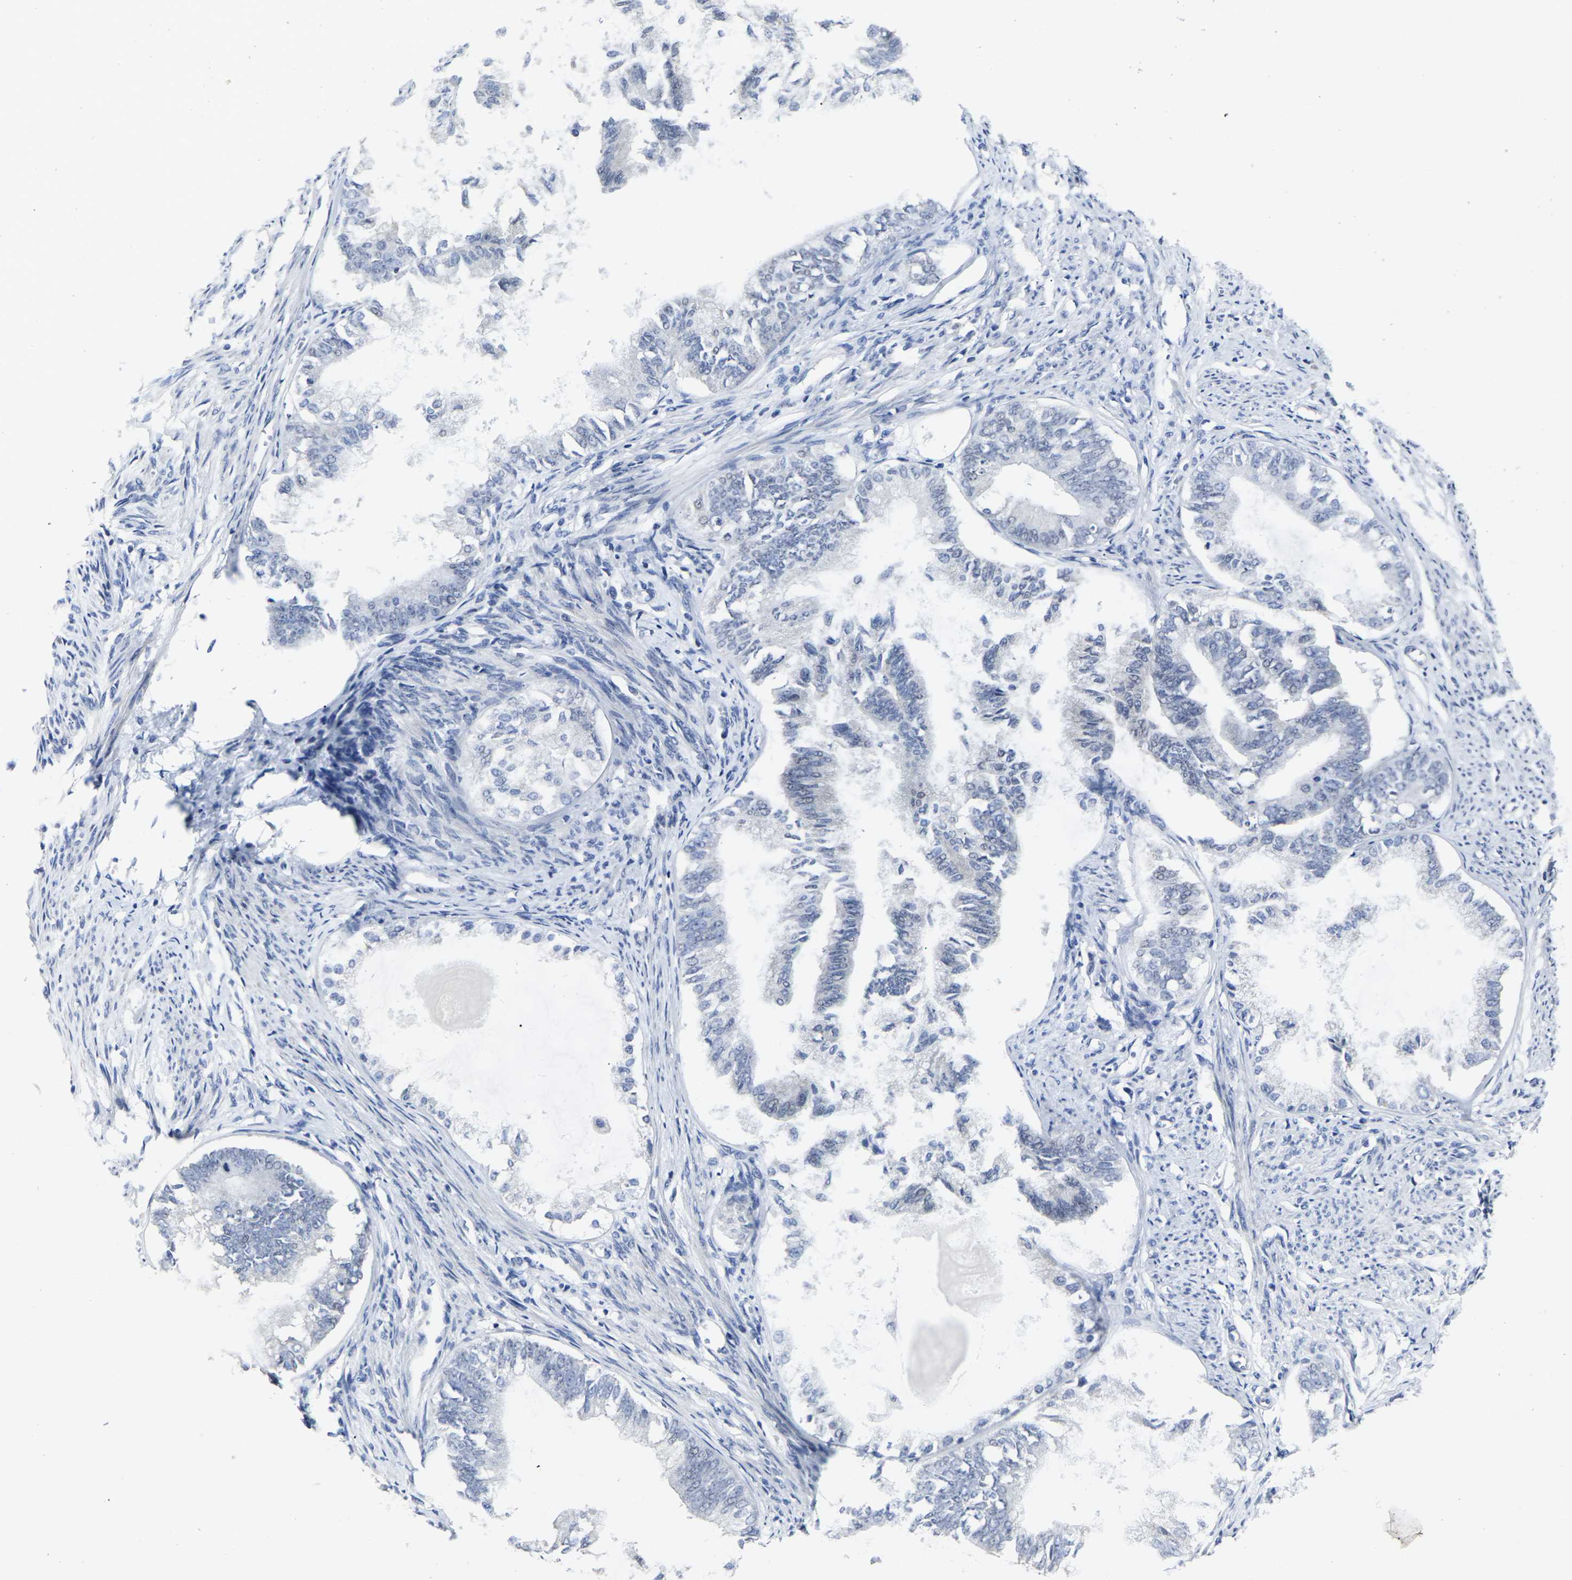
{"staining": {"intensity": "negative", "quantity": "none", "location": "none"}, "tissue": "endometrial cancer", "cell_type": "Tumor cells", "image_type": "cancer", "snomed": [{"axis": "morphology", "description": "Adenocarcinoma, NOS"}, {"axis": "topography", "description": "Endometrium"}], "caption": "Immunohistochemistry micrograph of neoplastic tissue: endometrial cancer (adenocarcinoma) stained with DAB (3,3'-diaminobenzidine) reveals no significant protein staining in tumor cells. (Brightfield microscopy of DAB (3,3'-diaminobenzidine) IHC at high magnification).", "gene": "MSANTD4", "patient": {"sex": "female", "age": 86}}